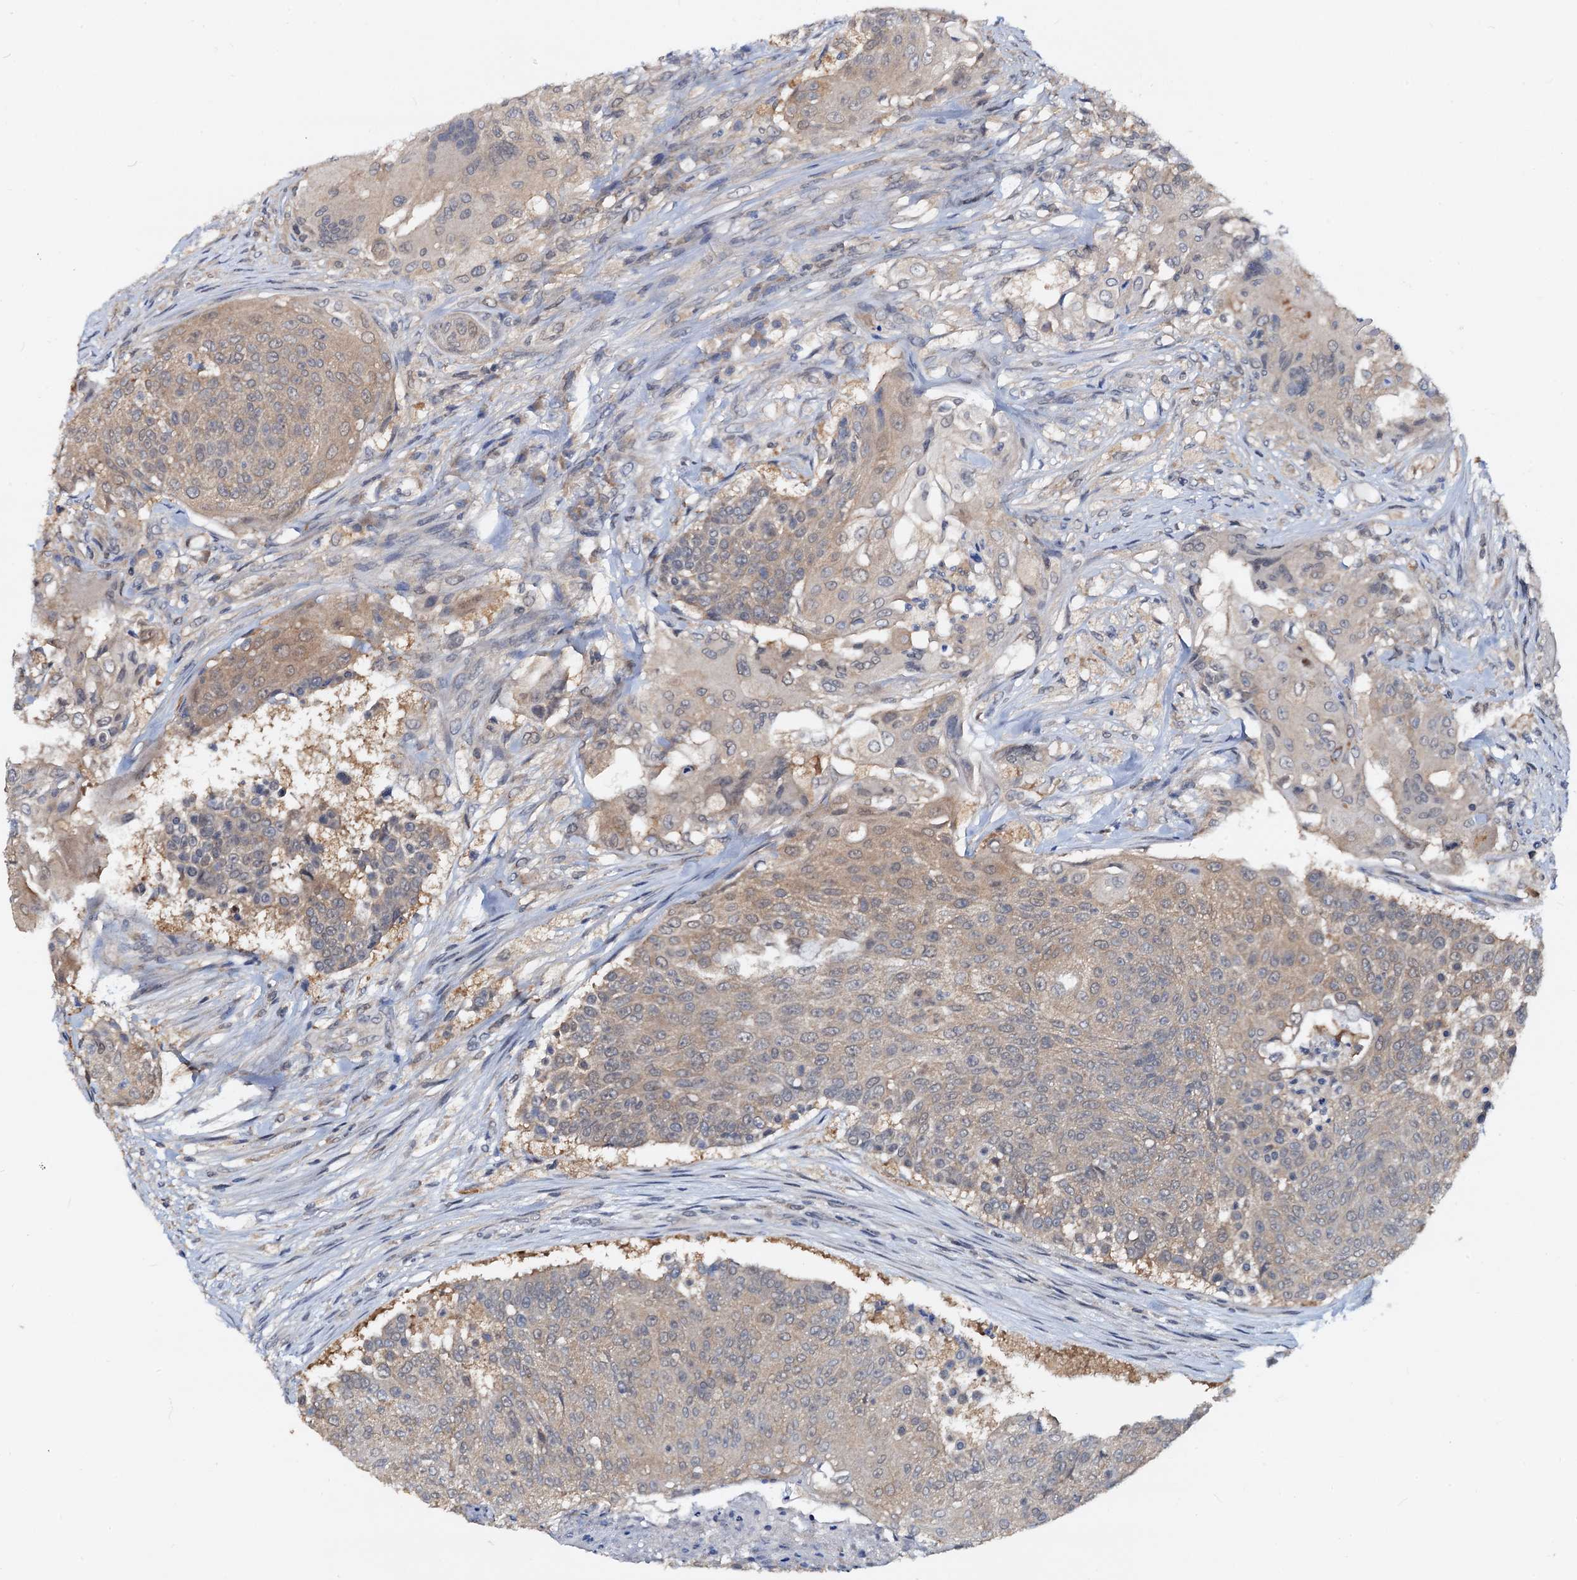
{"staining": {"intensity": "weak", "quantity": ">75%", "location": "cytoplasmic/membranous"}, "tissue": "urothelial cancer", "cell_type": "Tumor cells", "image_type": "cancer", "snomed": [{"axis": "morphology", "description": "Urothelial carcinoma, High grade"}, {"axis": "topography", "description": "Urinary bladder"}], "caption": "DAB (3,3'-diaminobenzidine) immunohistochemical staining of human urothelial carcinoma (high-grade) shows weak cytoplasmic/membranous protein expression in about >75% of tumor cells.", "gene": "PTGES3", "patient": {"sex": "female", "age": 63}}